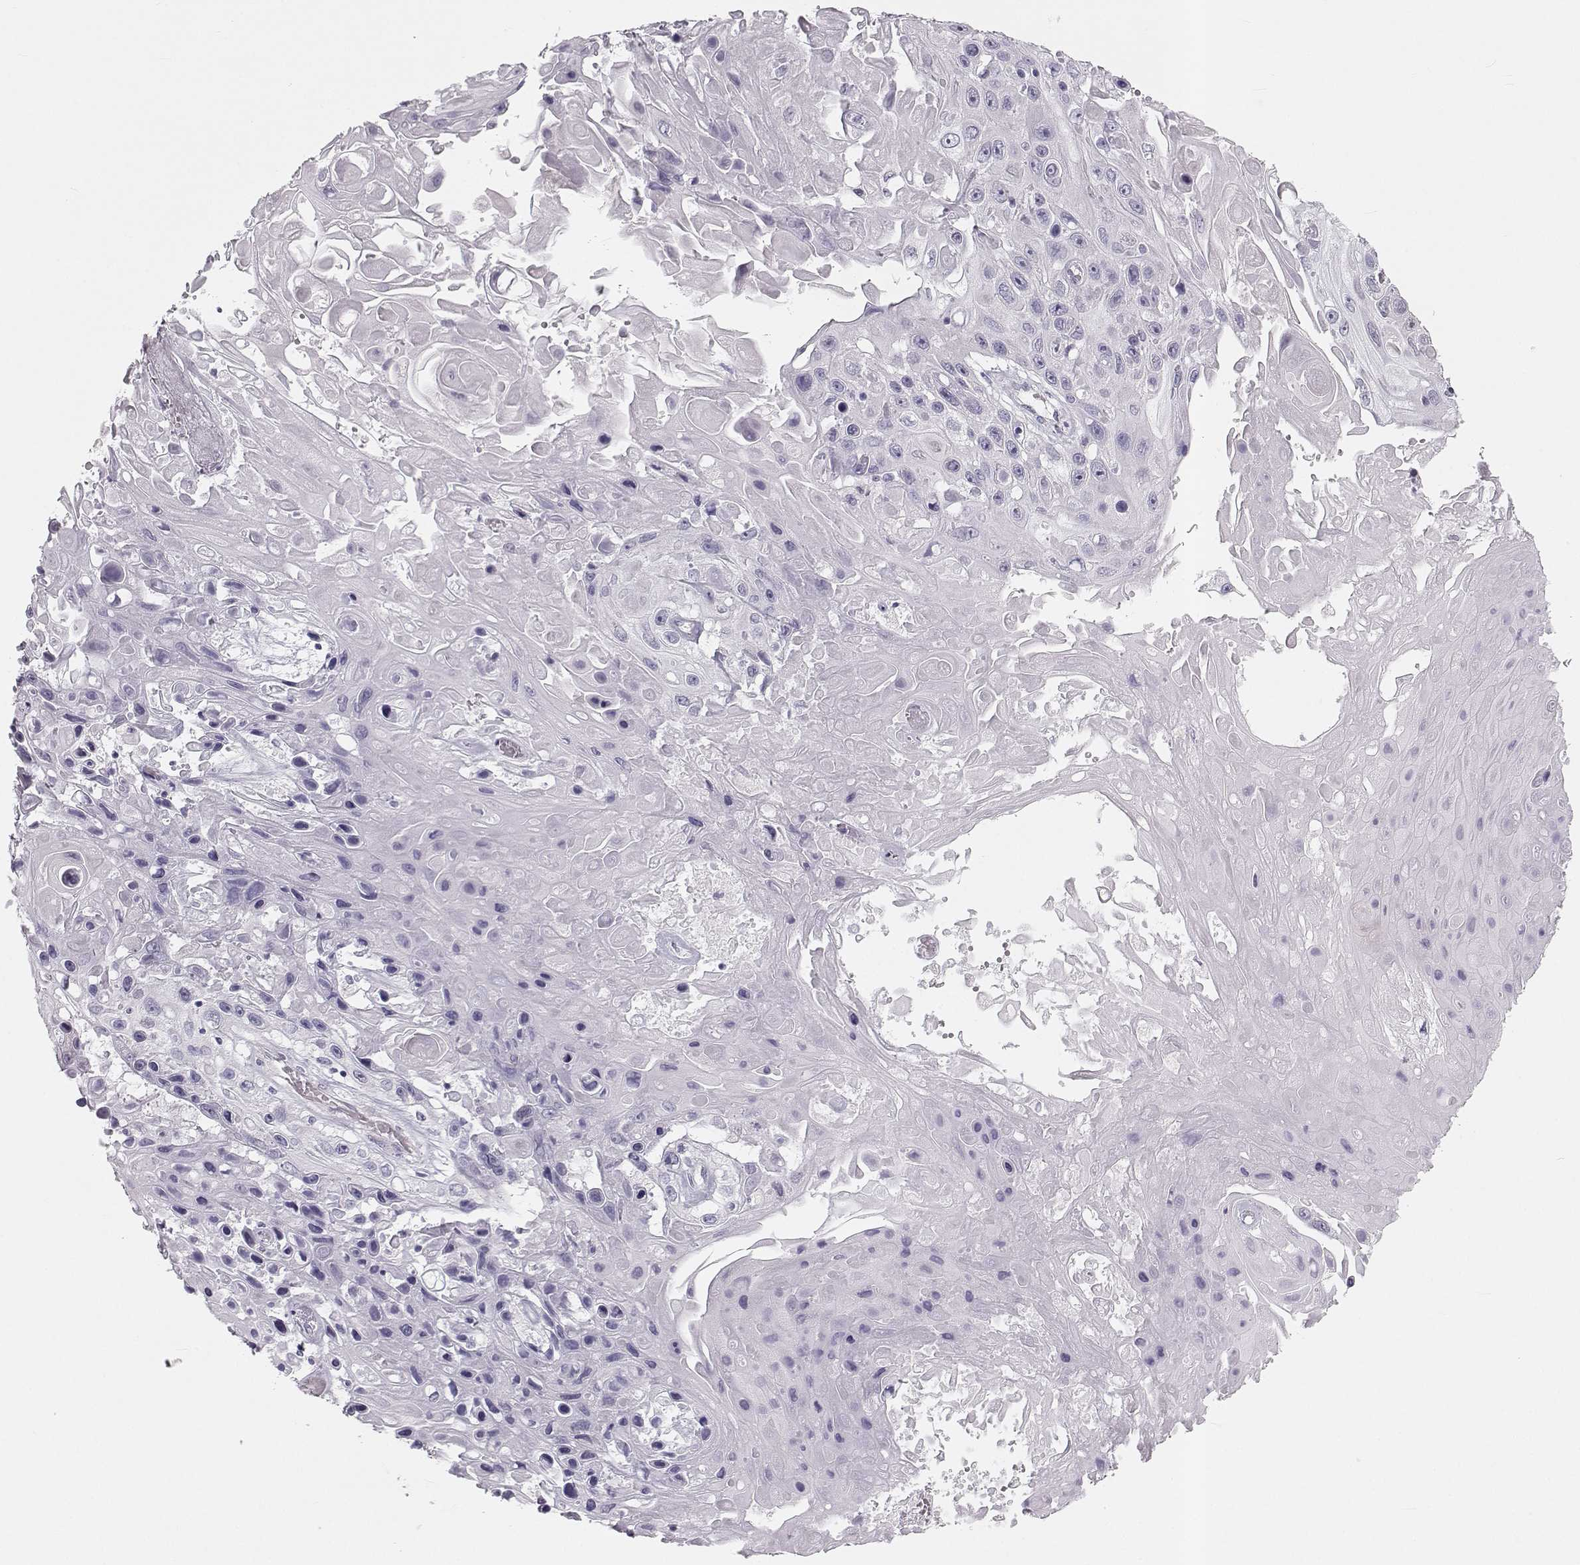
{"staining": {"intensity": "negative", "quantity": "none", "location": "none"}, "tissue": "skin cancer", "cell_type": "Tumor cells", "image_type": "cancer", "snomed": [{"axis": "morphology", "description": "Squamous cell carcinoma, NOS"}, {"axis": "topography", "description": "Skin"}], "caption": "Tumor cells are negative for protein expression in human skin cancer (squamous cell carcinoma). The staining was performed using DAB (3,3'-diaminobenzidine) to visualize the protein expression in brown, while the nuclei were stained in blue with hematoxylin (Magnification: 20x).", "gene": "OIP5", "patient": {"sex": "male", "age": 82}}